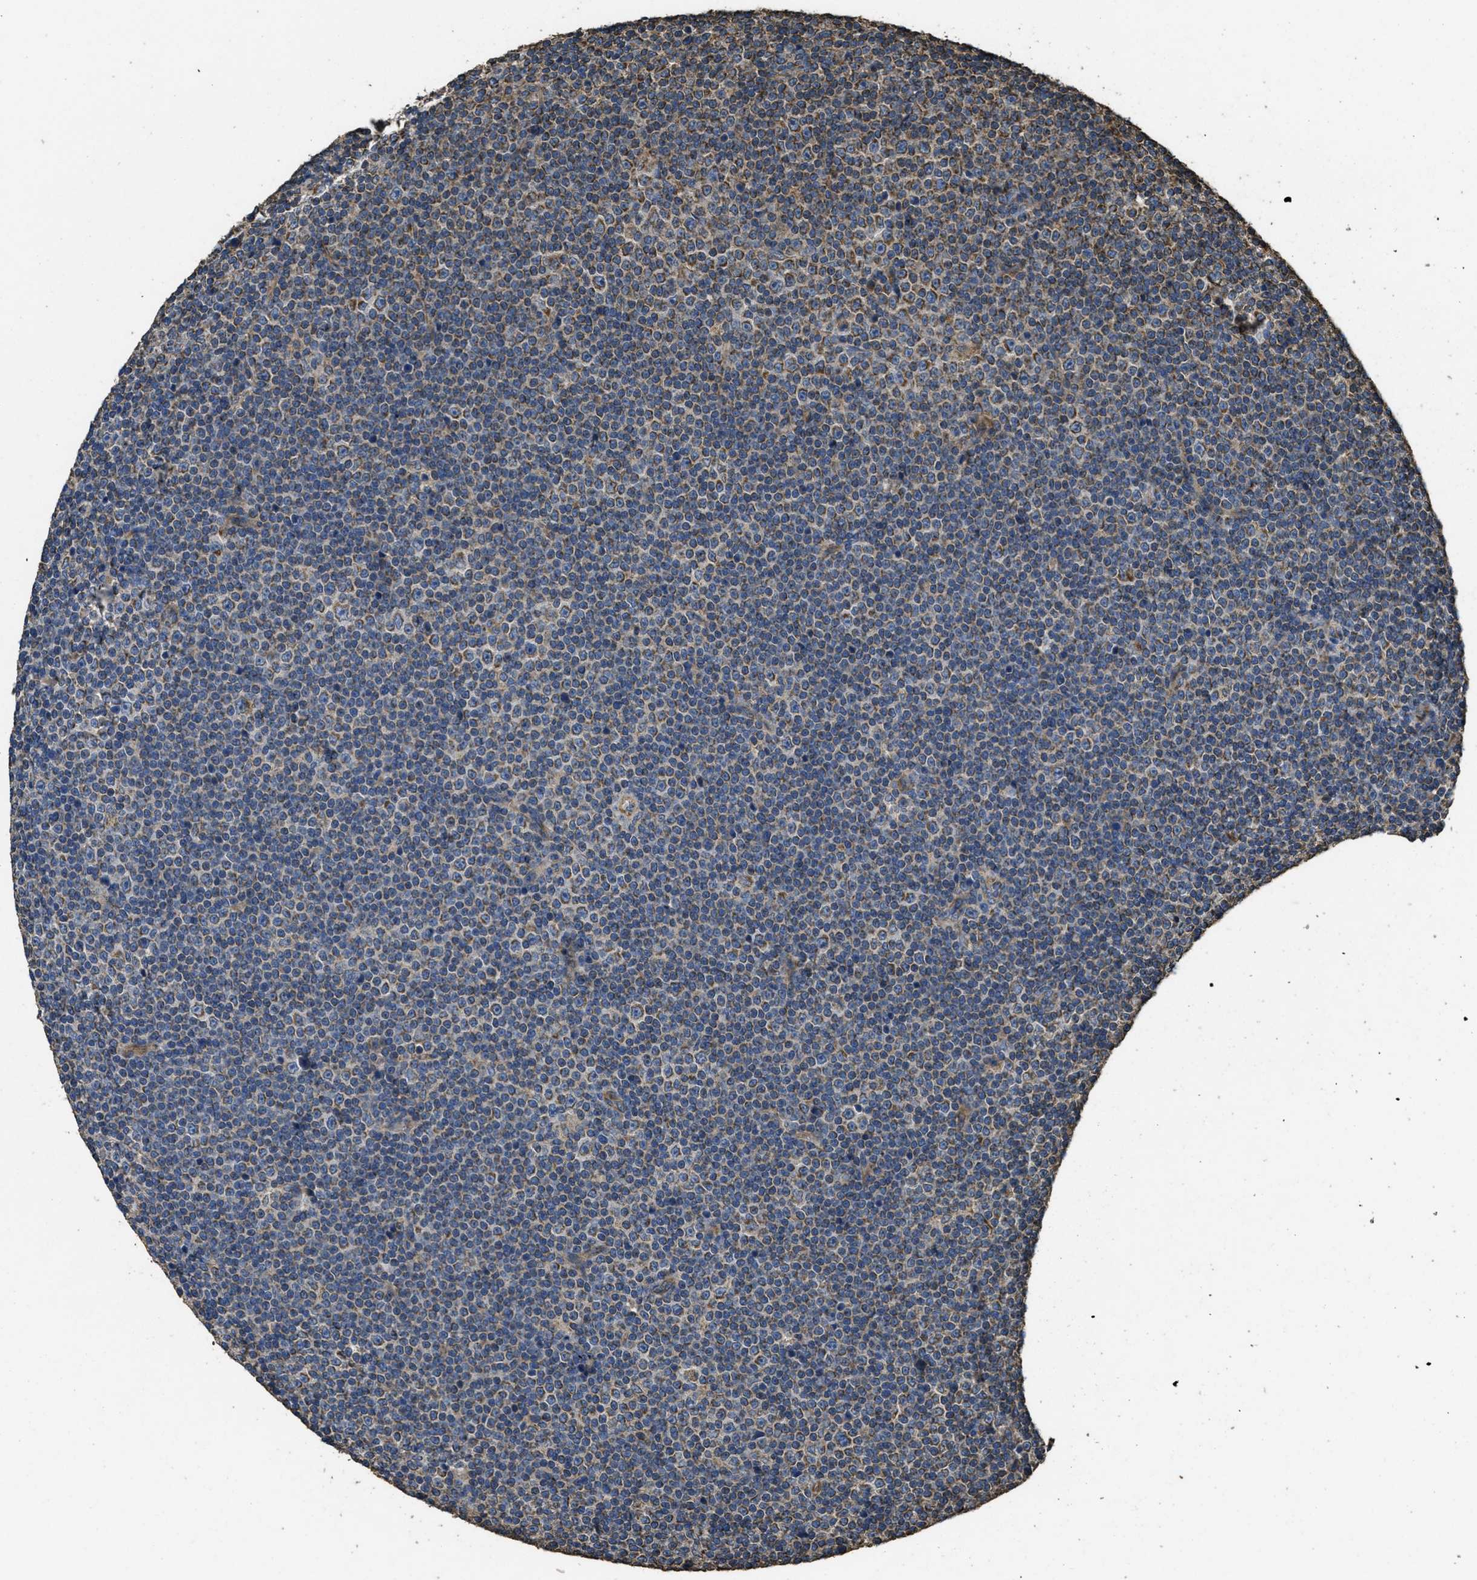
{"staining": {"intensity": "moderate", "quantity": "25%-75%", "location": "cytoplasmic/membranous"}, "tissue": "lymphoma", "cell_type": "Tumor cells", "image_type": "cancer", "snomed": [{"axis": "morphology", "description": "Malignant lymphoma, non-Hodgkin's type, Low grade"}, {"axis": "topography", "description": "Lymph node"}], "caption": "Human lymphoma stained for a protein (brown) demonstrates moderate cytoplasmic/membranous positive positivity in approximately 25%-75% of tumor cells.", "gene": "CYRIA", "patient": {"sex": "female", "age": 67}}